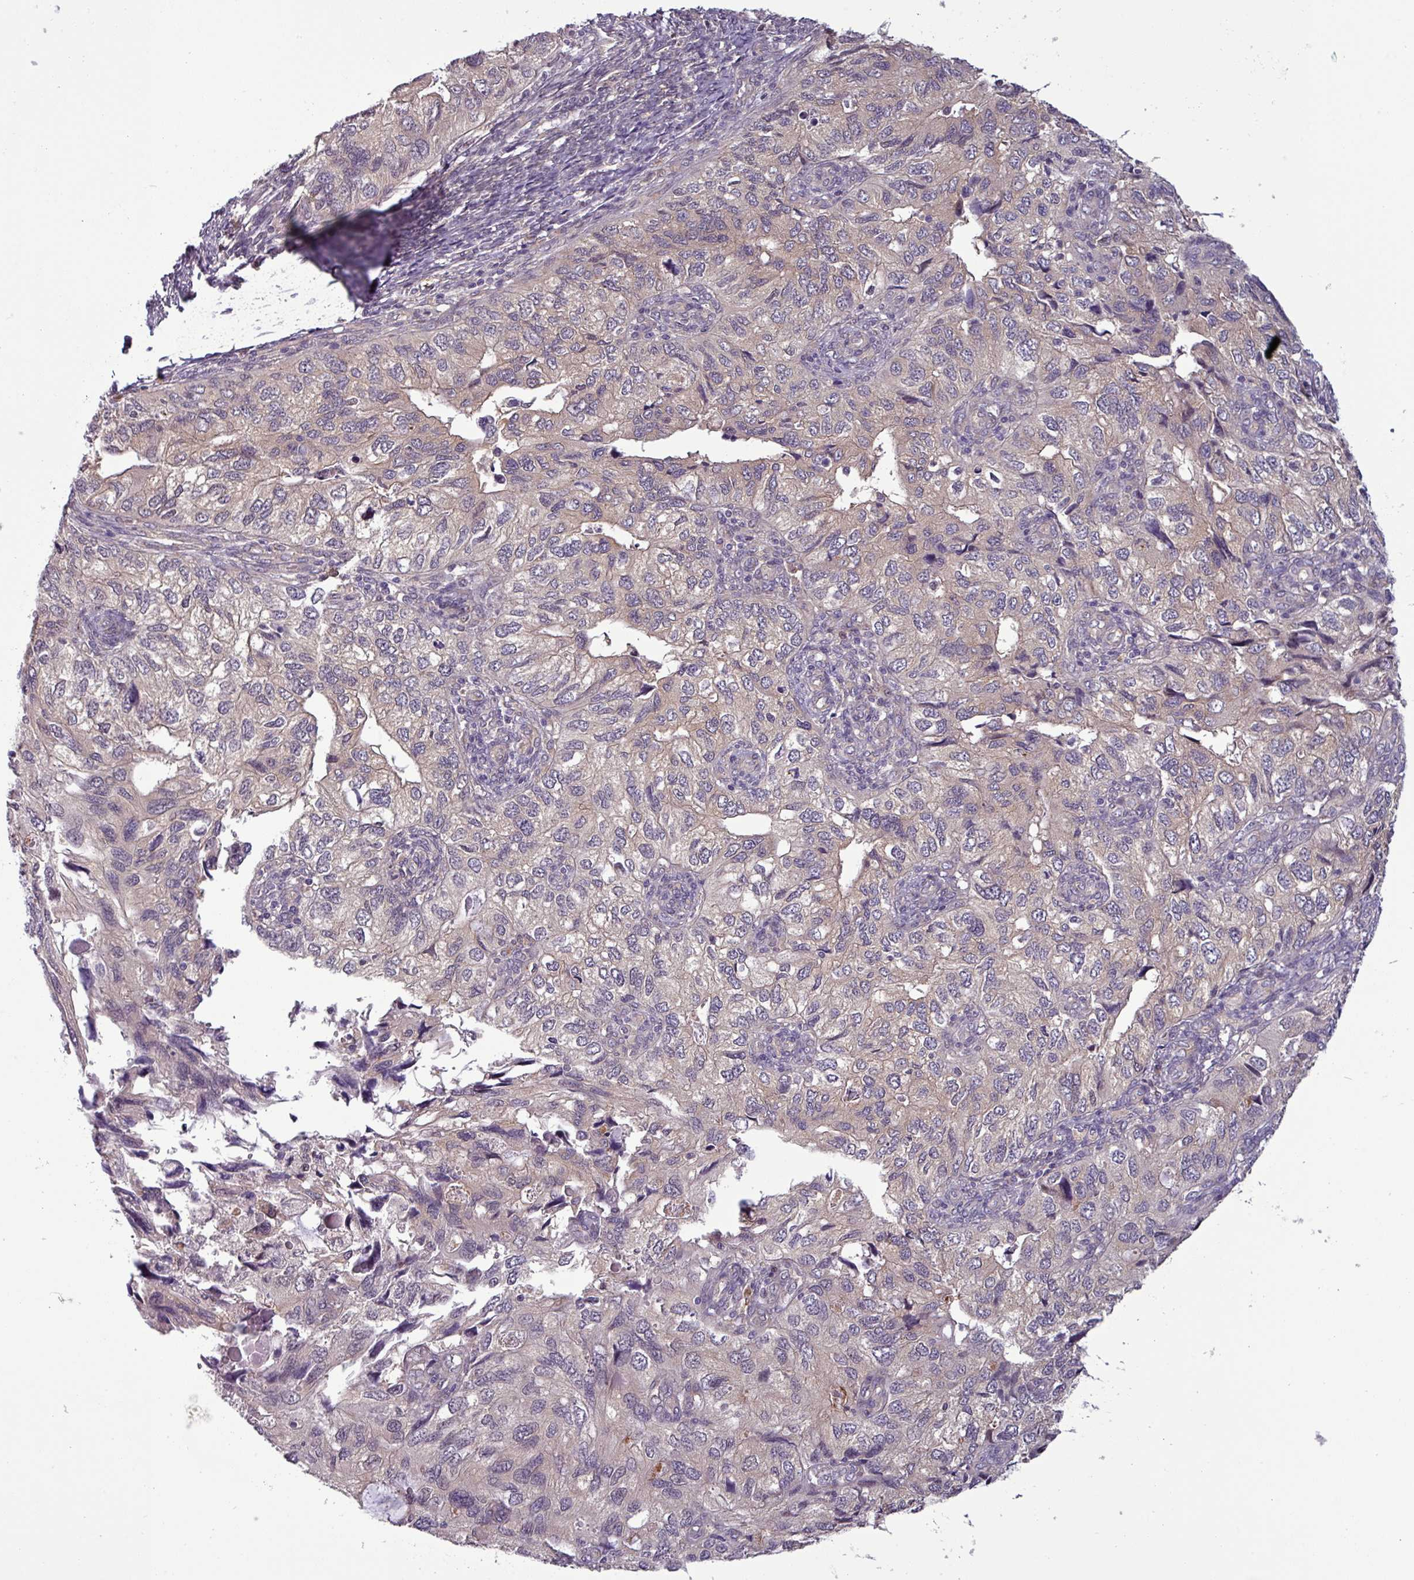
{"staining": {"intensity": "weak", "quantity": "<25%", "location": "cytoplasmic/membranous"}, "tissue": "endometrial cancer", "cell_type": "Tumor cells", "image_type": "cancer", "snomed": [{"axis": "morphology", "description": "Carcinoma, NOS"}, {"axis": "topography", "description": "Uterus"}], "caption": "This is an IHC micrograph of human carcinoma (endometrial). There is no positivity in tumor cells.", "gene": "NPFFR1", "patient": {"sex": "female", "age": 76}}